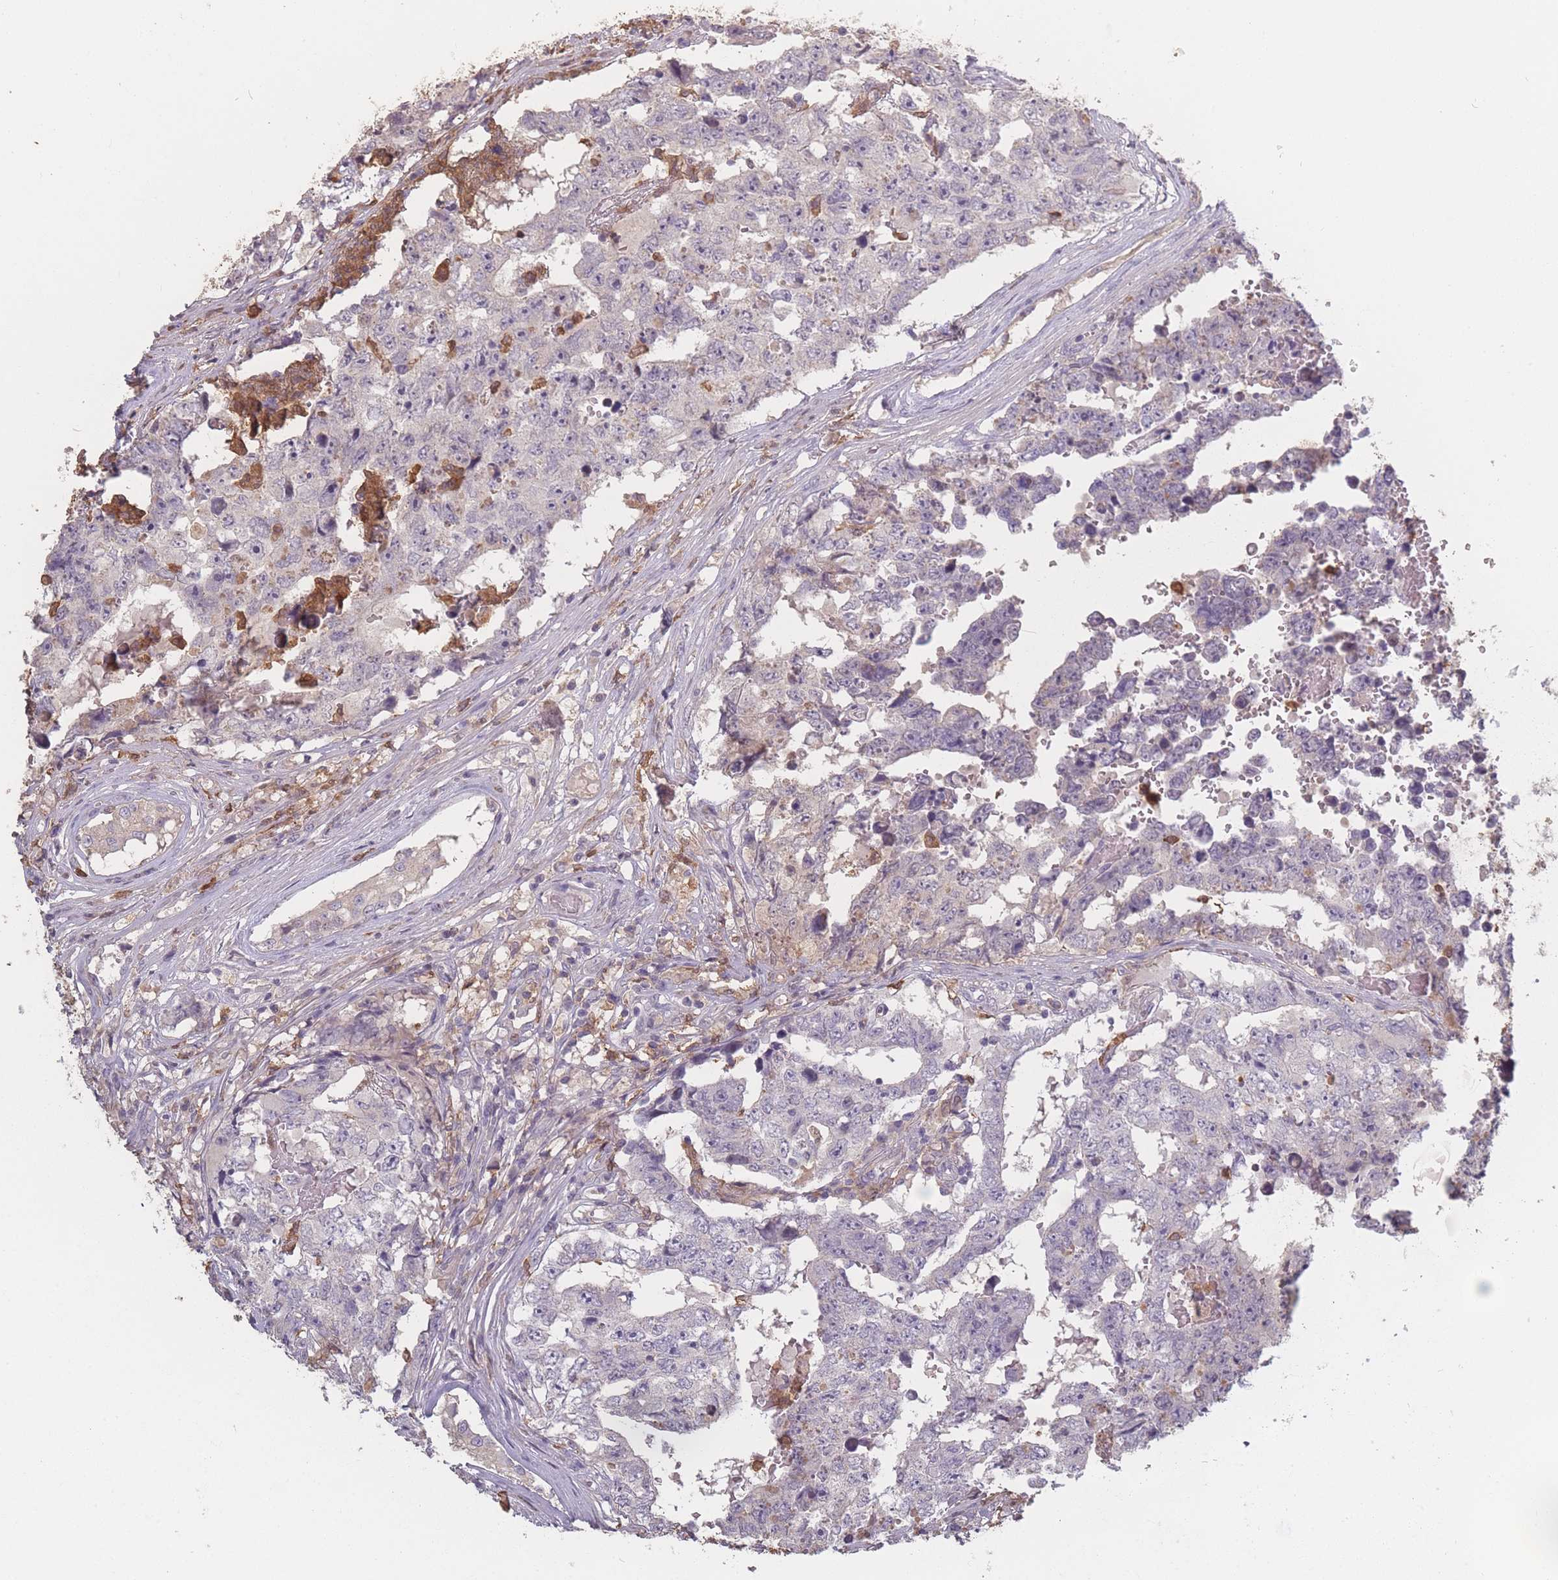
{"staining": {"intensity": "negative", "quantity": "none", "location": "none"}, "tissue": "testis cancer", "cell_type": "Tumor cells", "image_type": "cancer", "snomed": [{"axis": "morphology", "description": "Carcinoma, Embryonal, NOS"}, {"axis": "topography", "description": "Testis"}], "caption": "A micrograph of human embryonal carcinoma (testis) is negative for staining in tumor cells.", "gene": "BST1", "patient": {"sex": "male", "age": 25}}